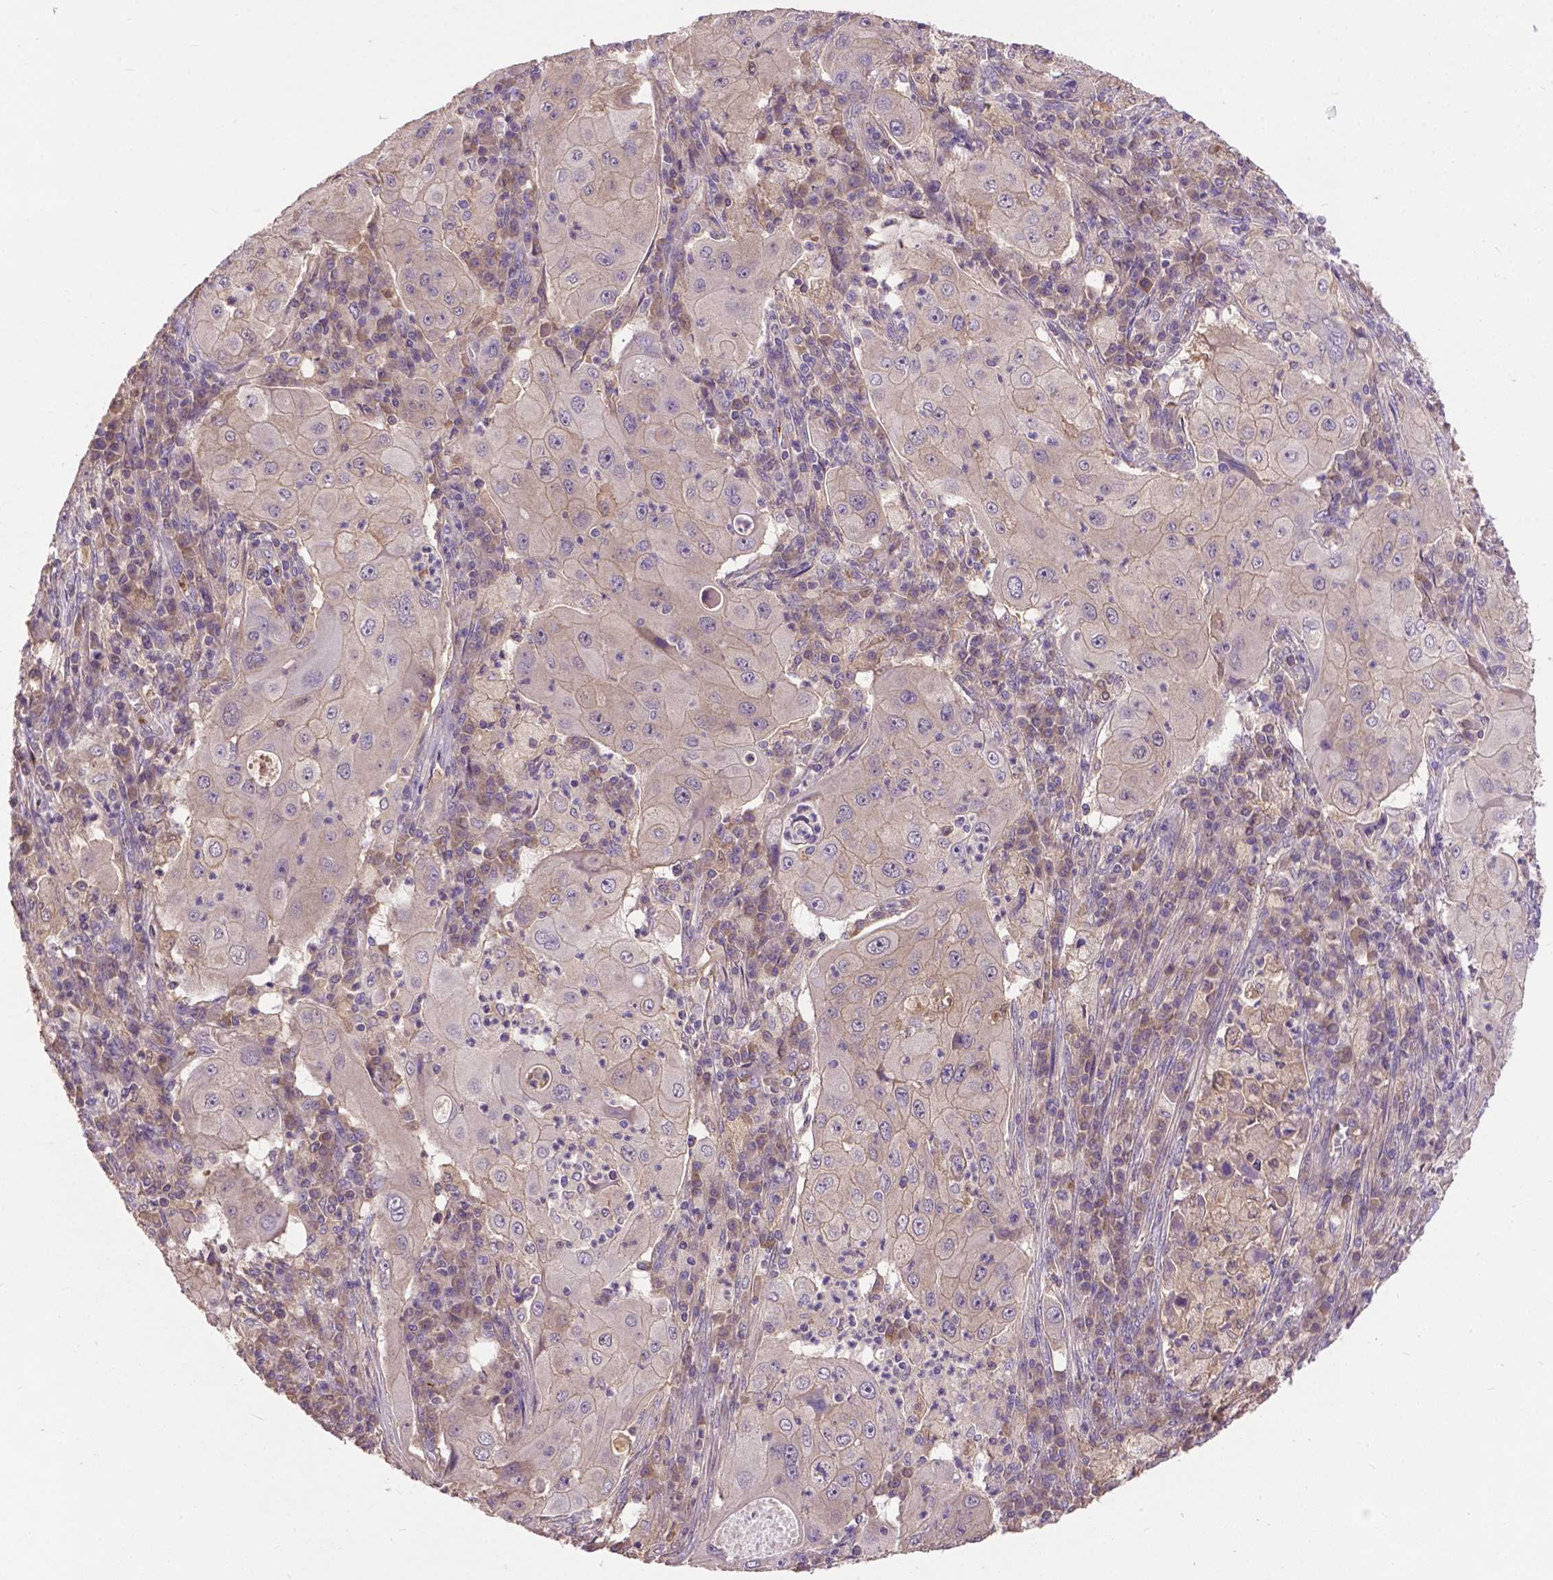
{"staining": {"intensity": "negative", "quantity": "none", "location": "none"}, "tissue": "lung cancer", "cell_type": "Tumor cells", "image_type": "cancer", "snomed": [{"axis": "morphology", "description": "Squamous cell carcinoma, NOS"}, {"axis": "topography", "description": "Lung"}], "caption": "The histopathology image shows no significant expression in tumor cells of lung cancer. (Stains: DAB (3,3'-diaminobenzidine) immunohistochemistry with hematoxylin counter stain, Microscopy: brightfield microscopy at high magnification).", "gene": "ZNF337", "patient": {"sex": "female", "age": 59}}